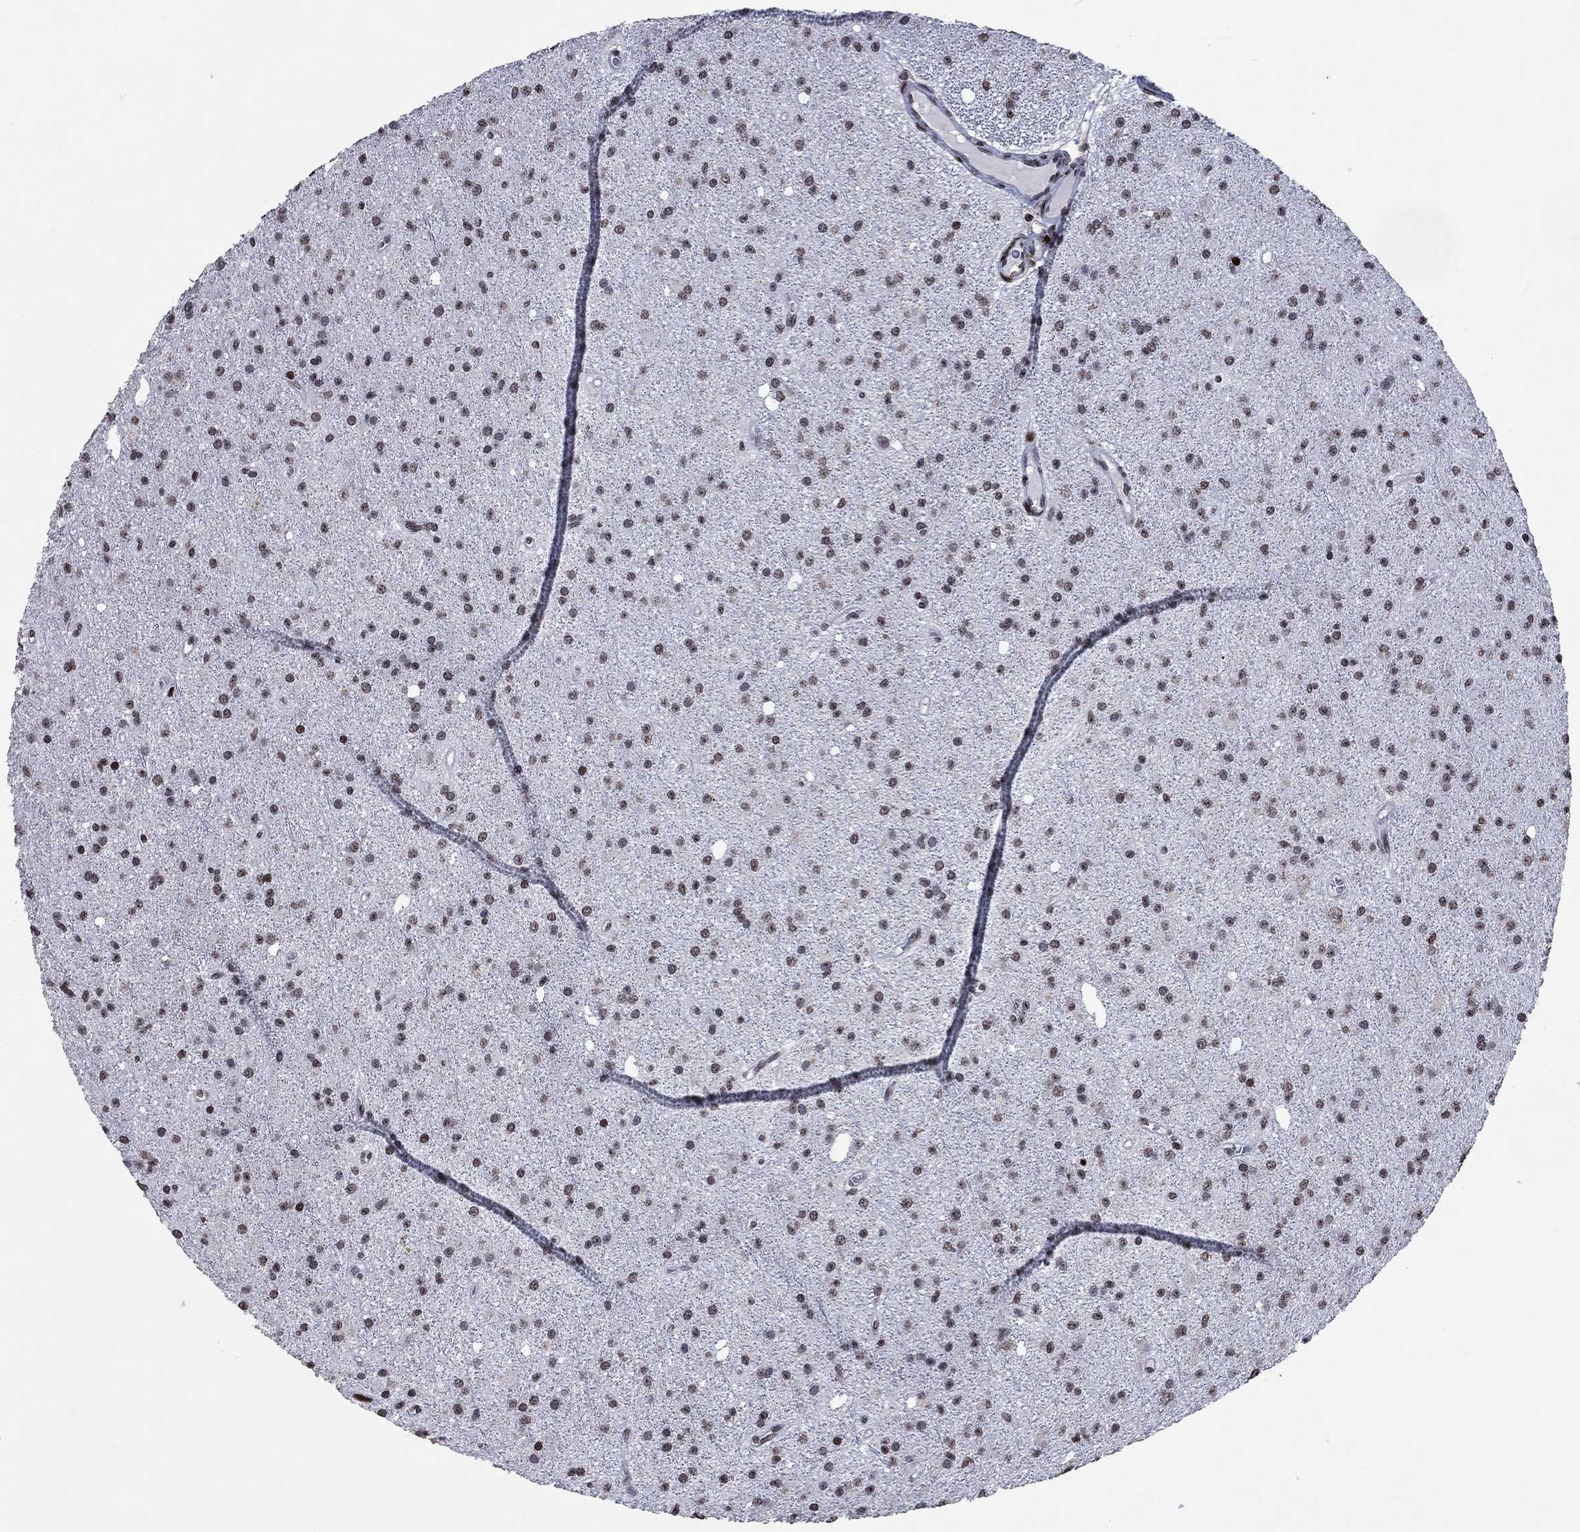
{"staining": {"intensity": "moderate", "quantity": "<25%", "location": "nuclear"}, "tissue": "glioma", "cell_type": "Tumor cells", "image_type": "cancer", "snomed": [{"axis": "morphology", "description": "Glioma, malignant, Low grade"}, {"axis": "topography", "description": "Brain"}], "caption": "This is a micrograph of immunohistochemistry staining of glioma, which shows moderate staining in the nuclear of tumor cells.", "gene": "SRSF3", "patient": {"sex": "male", "age": 27}}